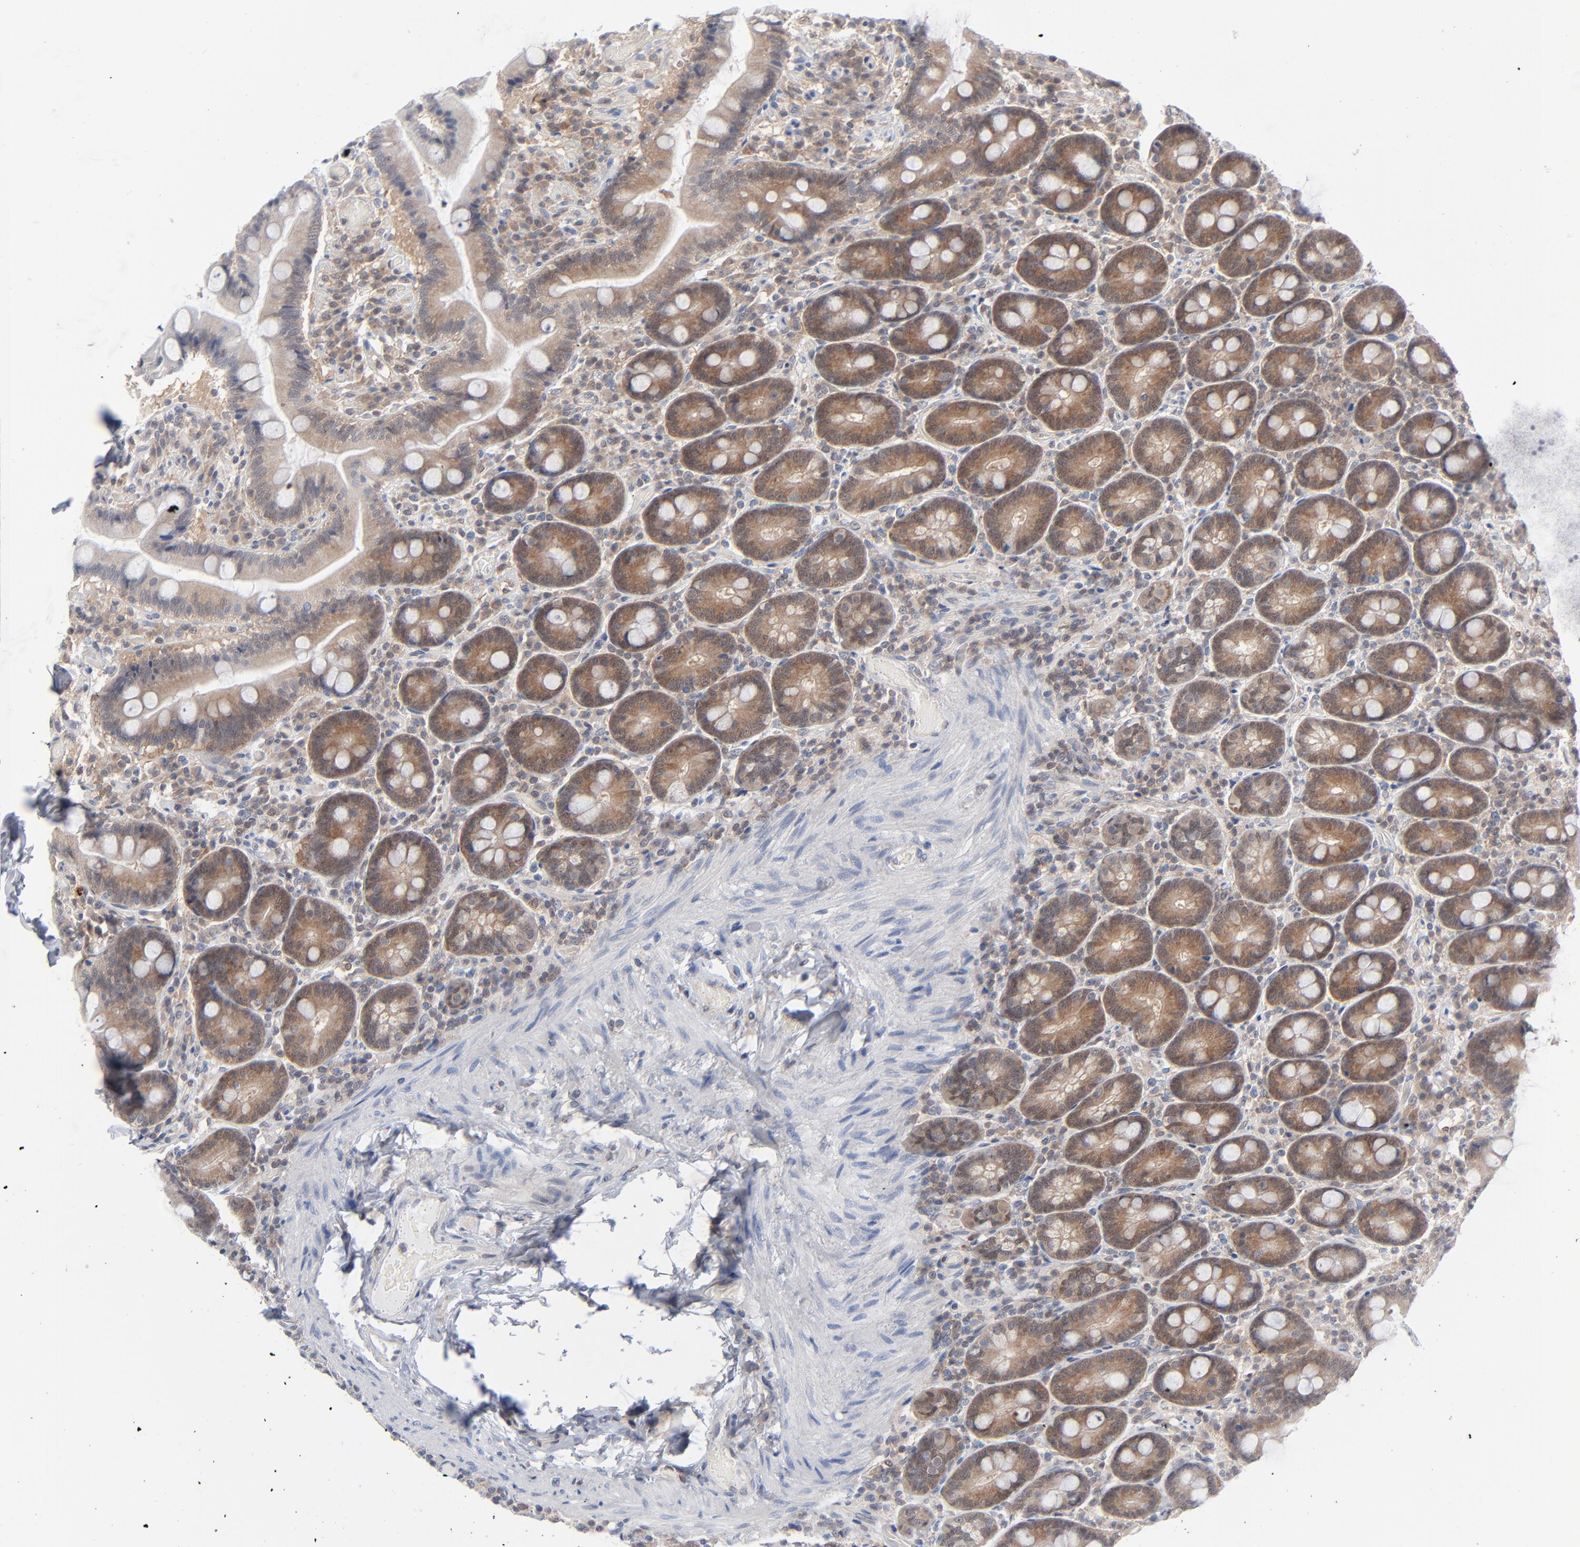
{"staining": {"intensity": "weak", "quantity": ">75%", "location": "cytoplasmic/membranous"}, "tissue": "duodenum", "cell_type": "Glandular cells", "image_type": "normal", "snomed": [{"axis": "morphology", "description": "Normal tissue, NOS"}, {"axis": "topography", "description": "Duodenum"}], "caption": "Glandular cells exhibit low levels of weak cytoplasmic/membranous staining in about >75% of cells in benign human duodenum. The protein is shown in brown color, while the nuclei are stained blue.", "gene": "RPS6KB1", "patient": {"sex": "male", "age": 66}}